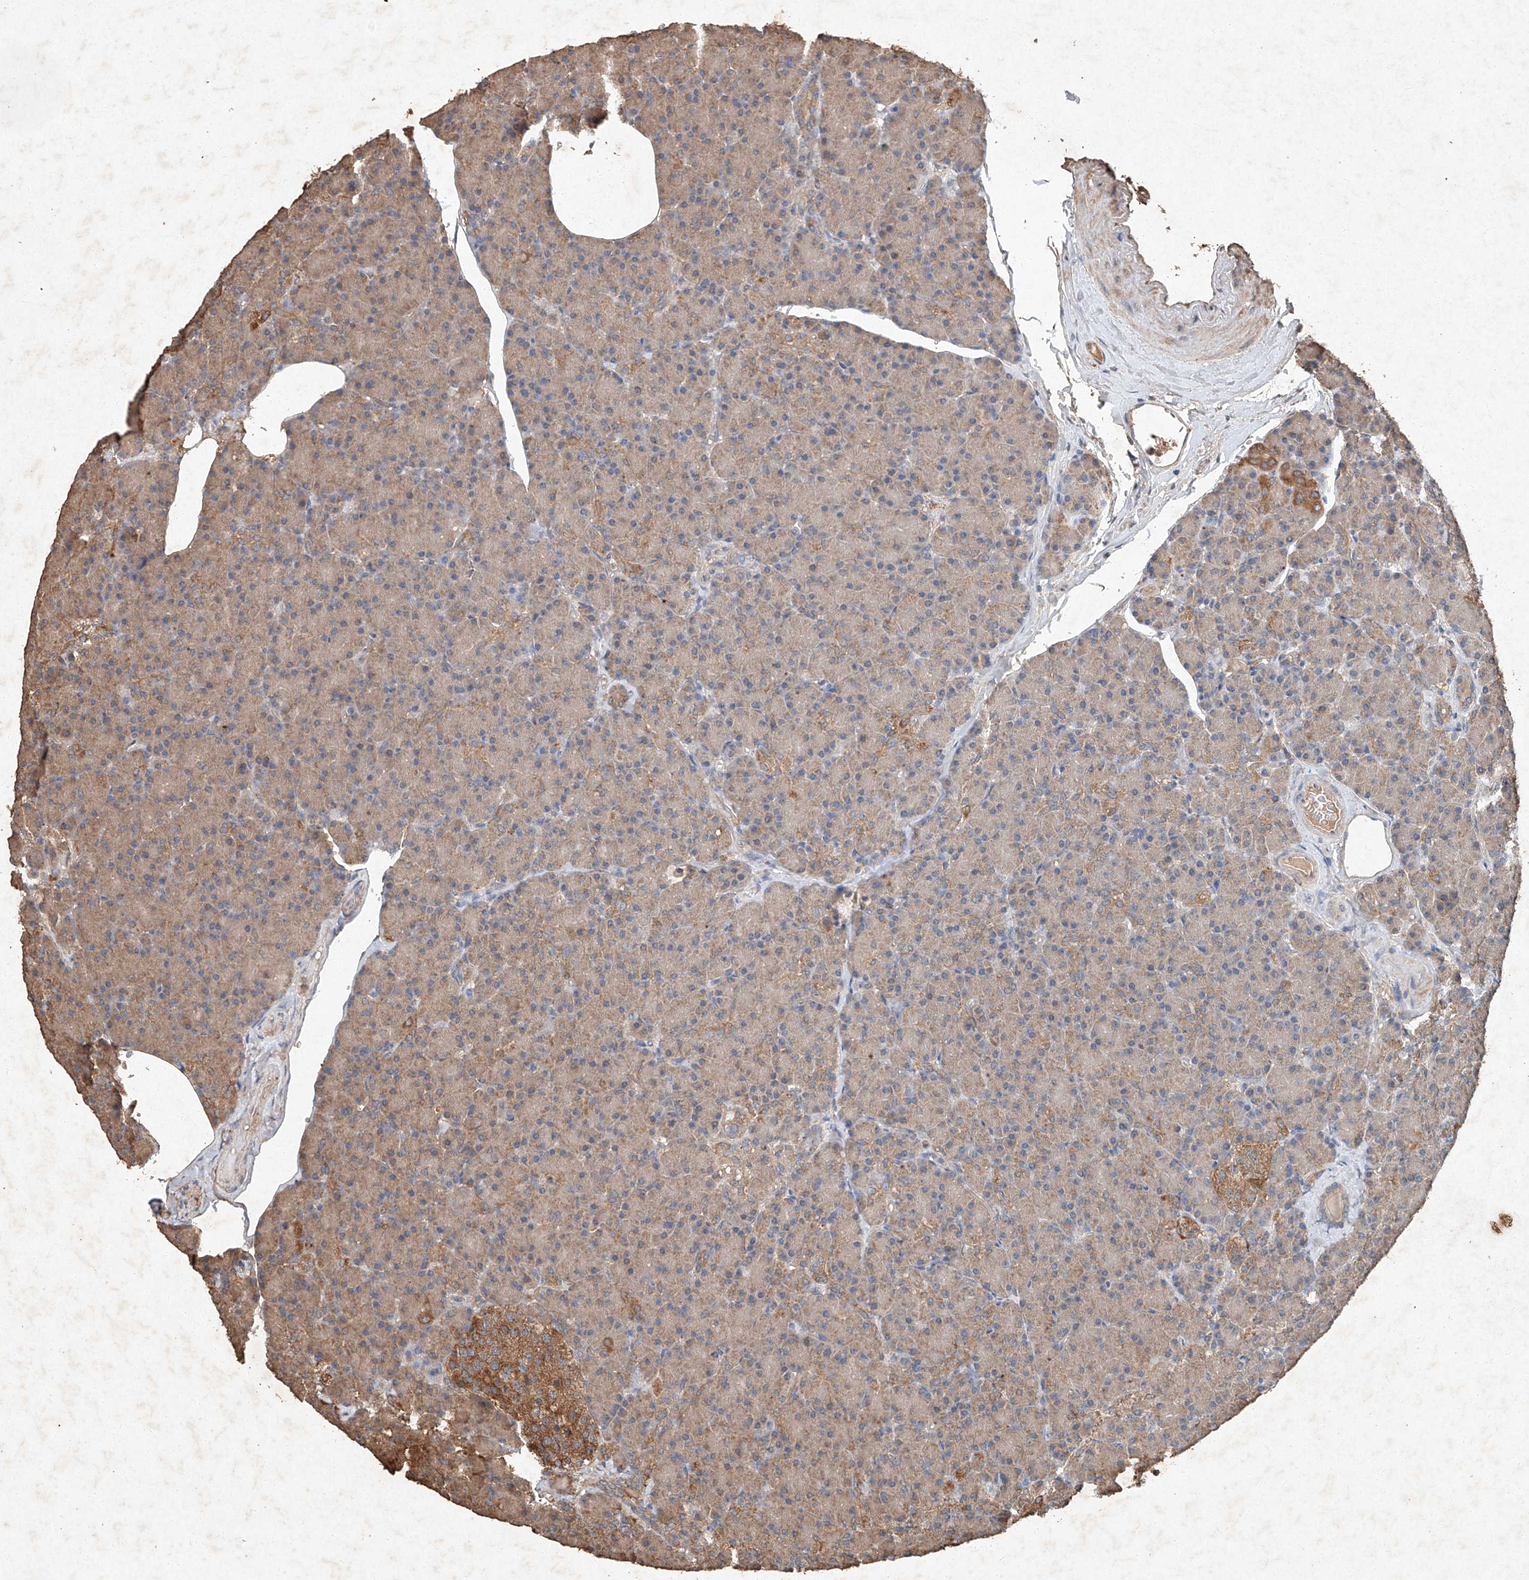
{"staining": {"intensity": "moderate", "quantity": "<25%", "location": "cytoplasmic/membranous"}, "tissue": "pancreas", "cell_type": "Exocrine glandular cells", "image_type": "normal", "snomed": [{"axis": "morphology", "description": "Normal tissue, NOS"}, {"axis": "topography", "description": "Pancreas"}], "caption": "This is a micrograph of IHC staining of benign pancreas, which shows moderate staining in the cytoplasmic/membranous of exocrine glandular cells.", "gene": "STK3", "patient": {"sex": "female", "age": 43}}